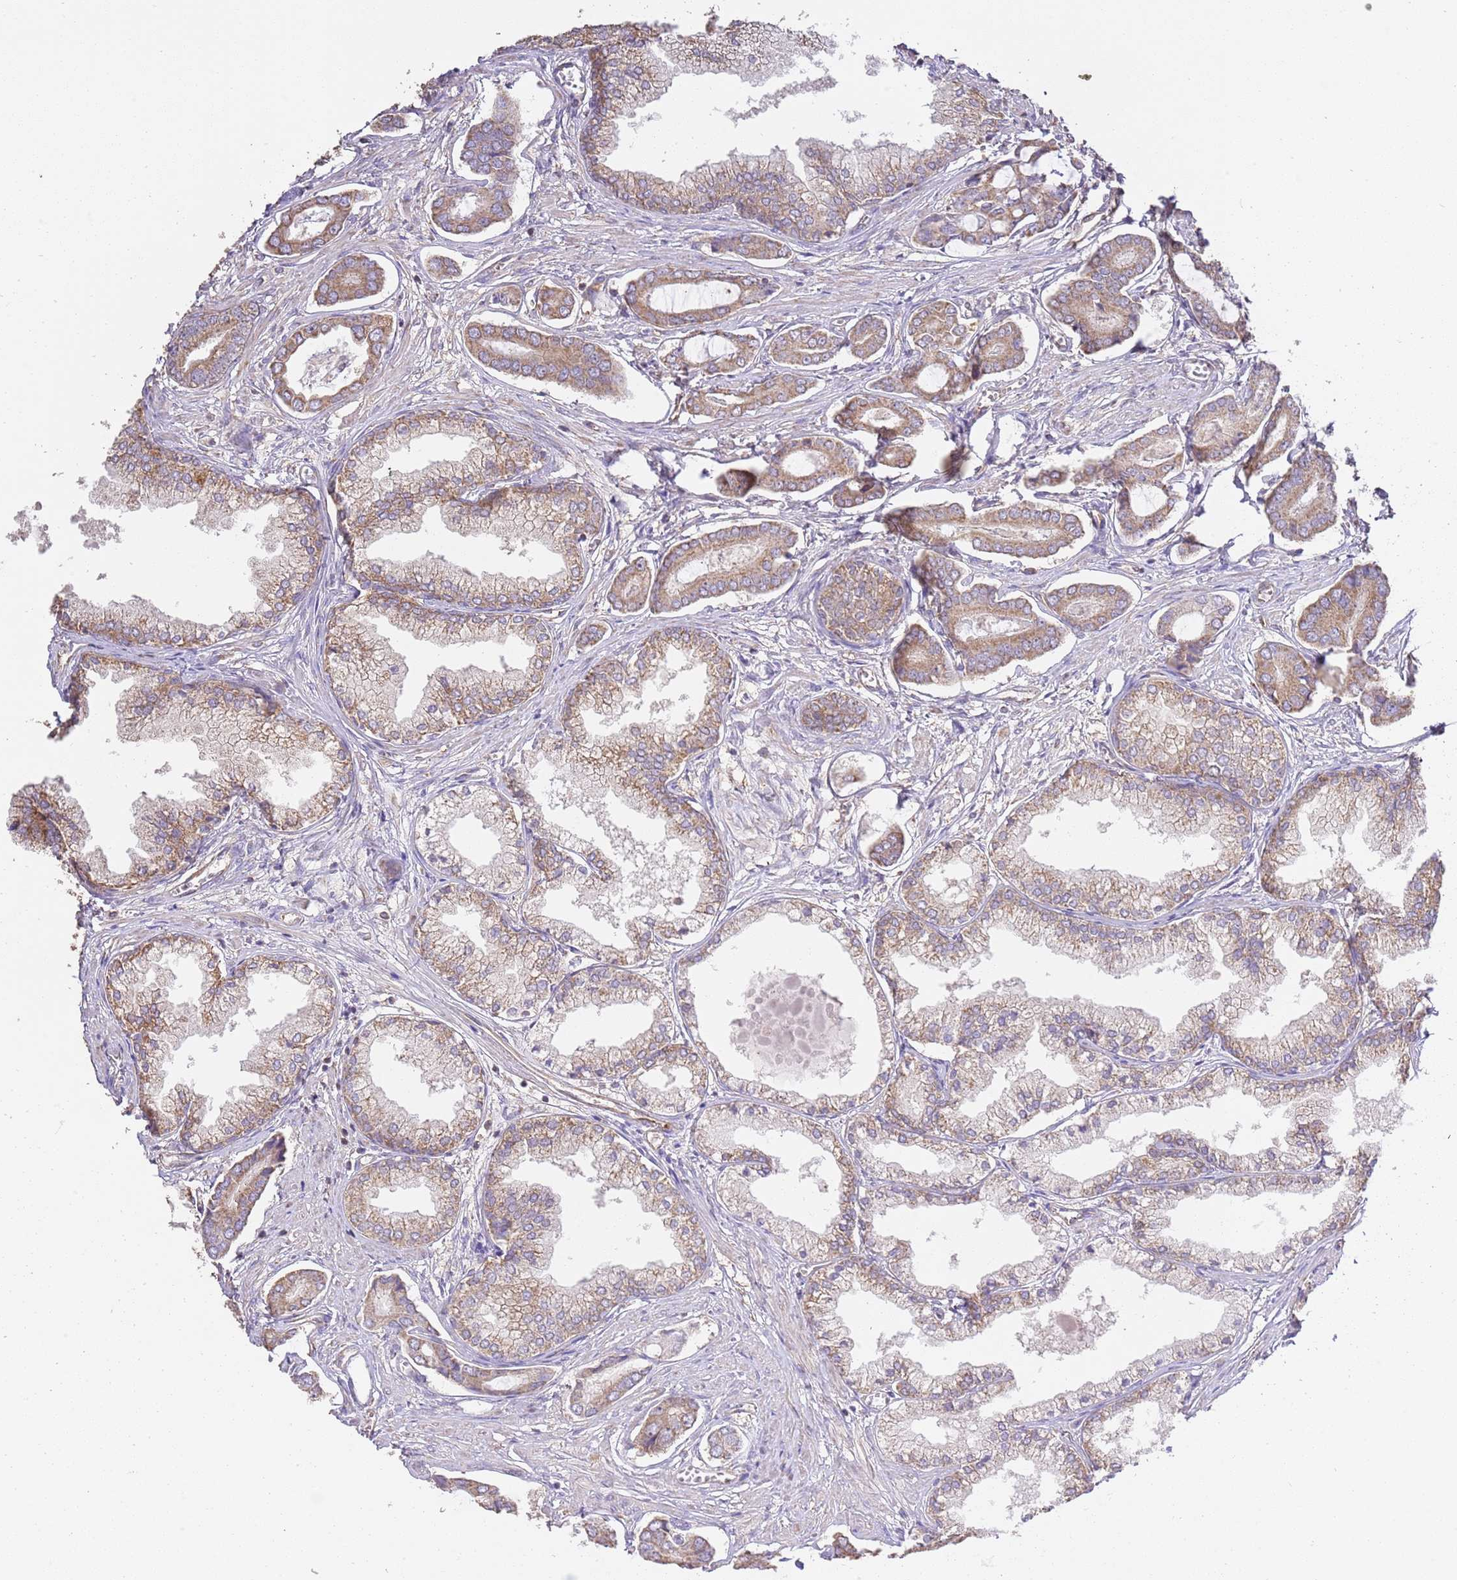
{"staining": {"intensity": "moderate", "quantity": ">75%", "location": "cytoplasmic/membranous"}, "tissue": "prostate cancer", "cell_type": "Tumor cells", "image_type": "cancer", "snomed": [{"axis": "morphology", "description": "Adenocarcinoma, NOS"}, {"axis": "topography", "description": "Prostate and seminal vesicle, NOS"}], "caption": "The photomicrograph shows staining of prostate adenocarcinoma, revealing moderate cytoplasmic/membranous protein expression (brown color) within tumor cells.", "gene": "DOCK9", "patient": {"sex": "male", "age": 76}}